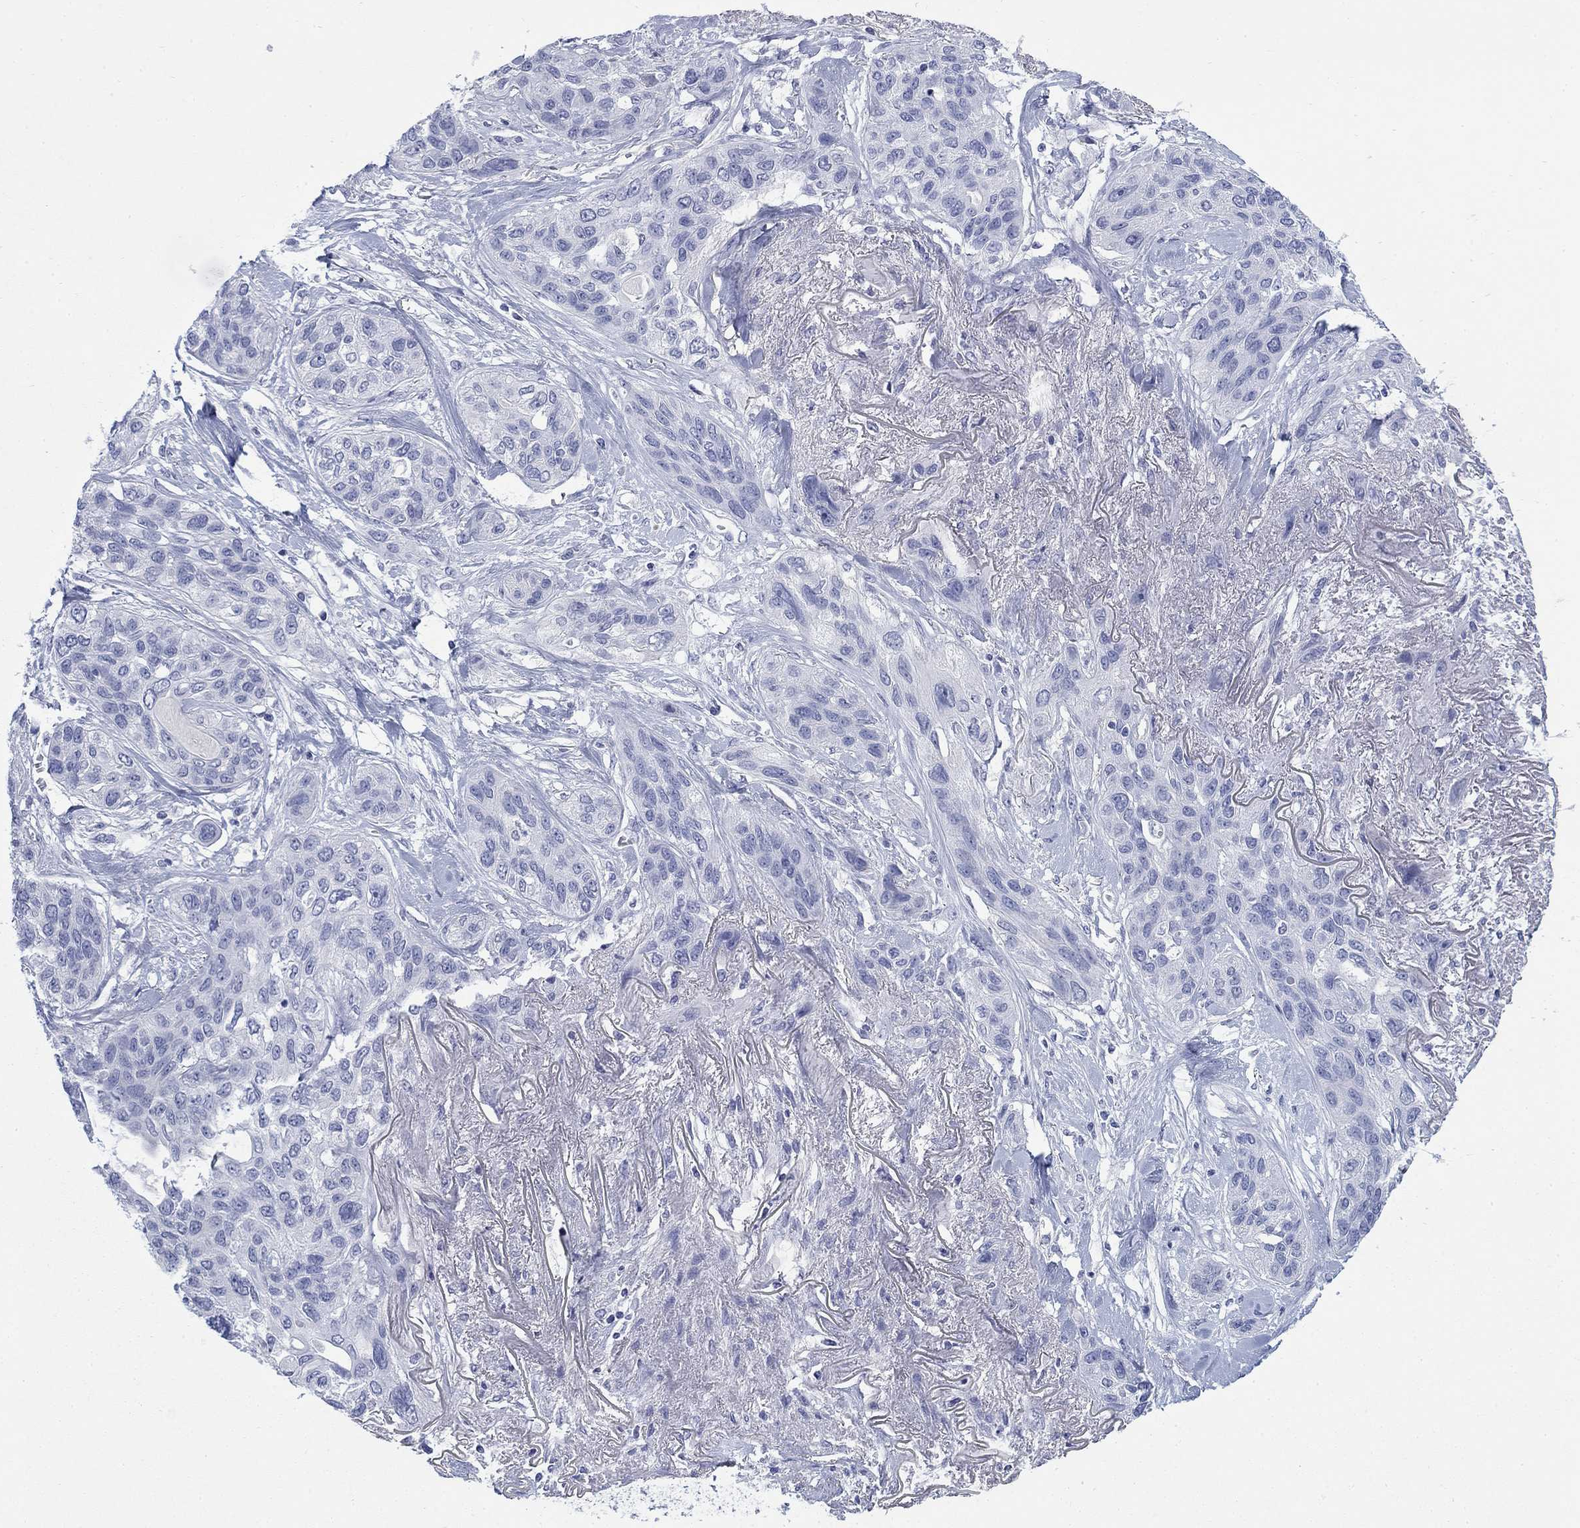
{"staining": {"intensity": "negative", "quantity": "none", "location": "none"}, "tissue": "lung cancer", "cell_type": "Tumor cells", "image_type": "cancer", "snomed": [{"axis": "morphology", "description": "Squamous cell carcinoma, NOS"}, {"axis": "topography", "description": "Lung"}], "caption": "DAB (3,3'-diaminobenzidine) immunohistochemical staining of human lung cancer displays no significant expression in tumor cells.", "gene": "IGF2BP3", "patient": {"sex": "female", "age": 70}}